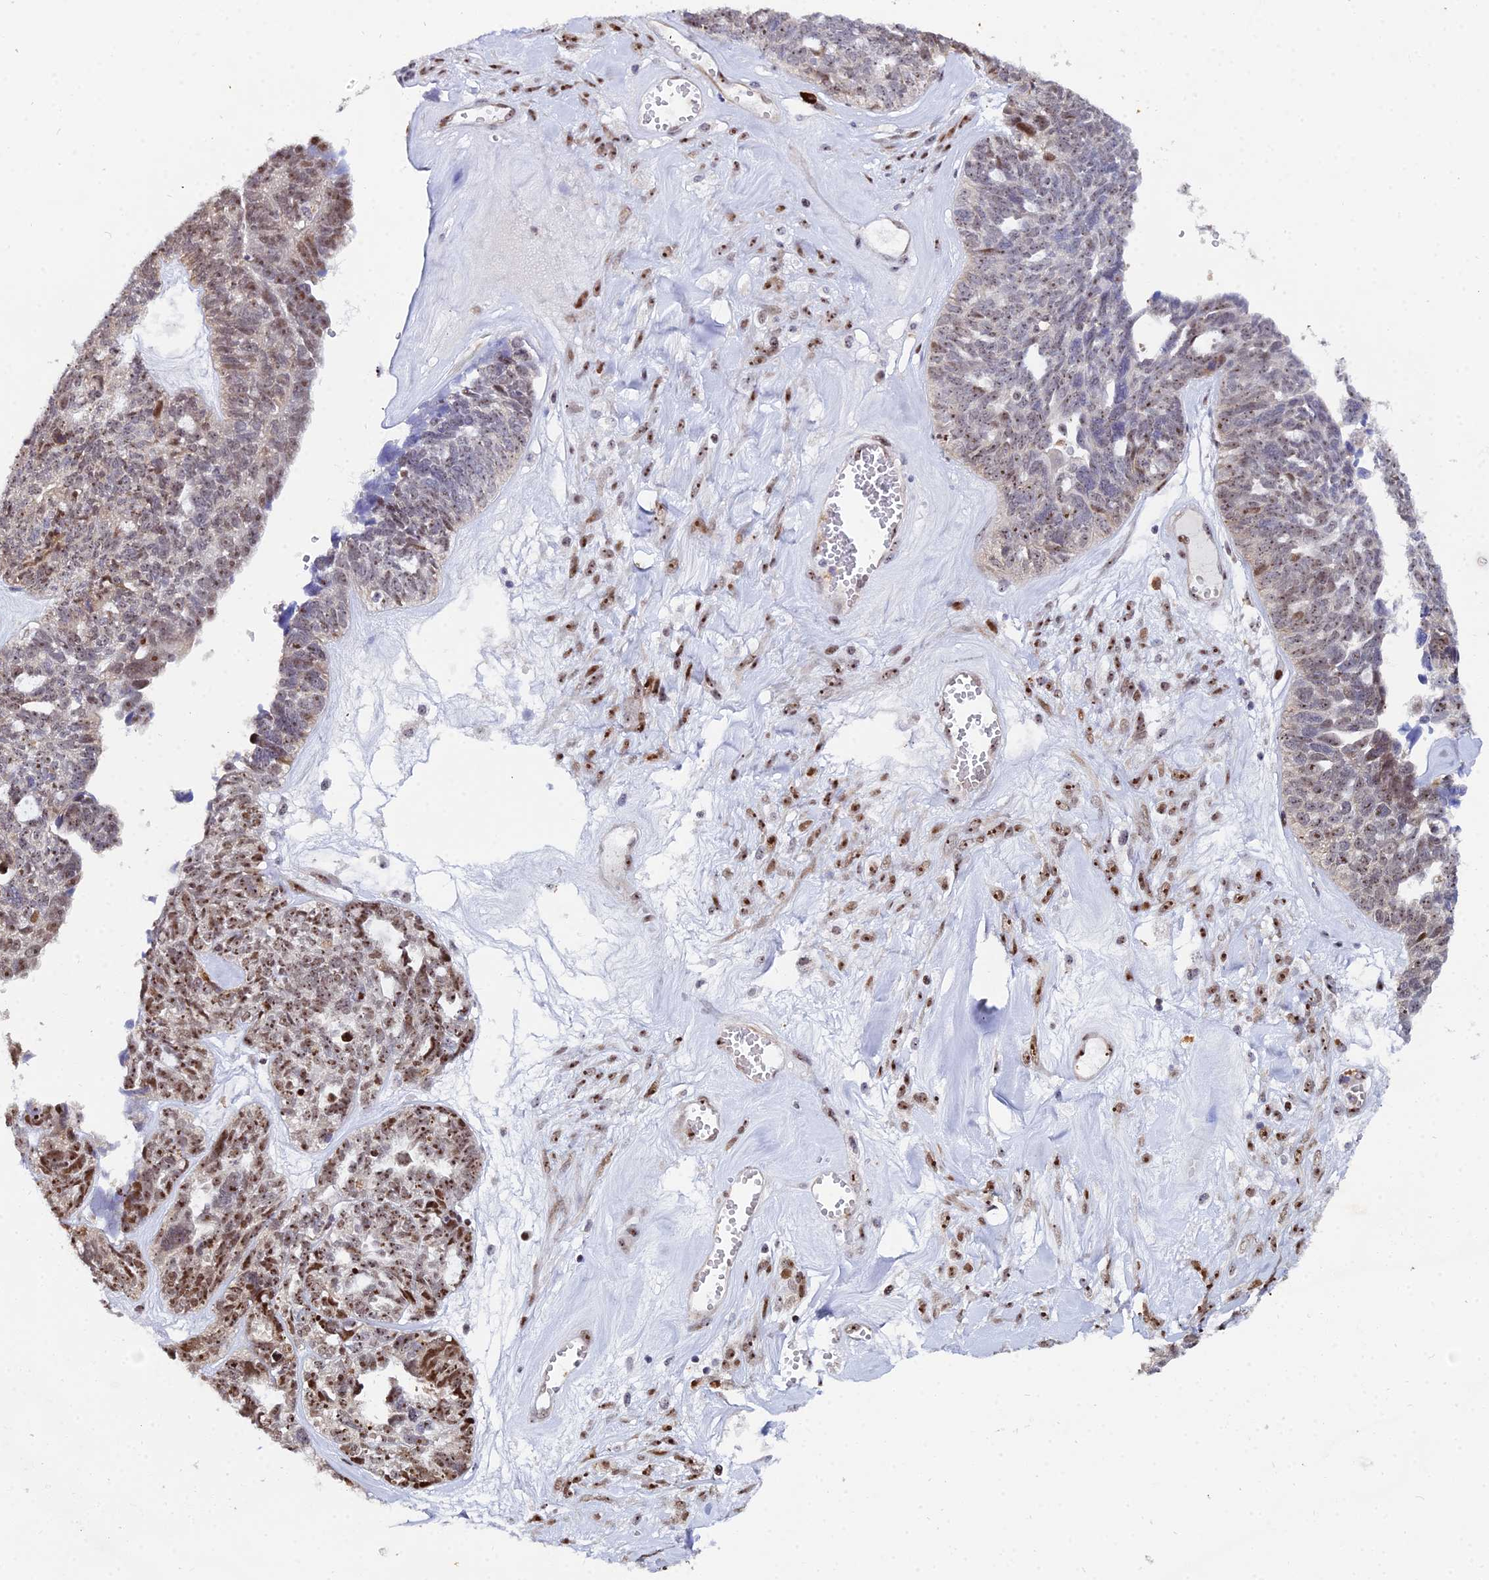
{"staining": {"intensity": "moderate", "quantity": ">75%", "location": "nuclear"}, "tissue": "ovarian cancer", "cell_type": "Tumor cells", "image_type": "cancer", "snomed": [{"axis": "morphology", "description": "Cystadenocarcinoma, serous, NOS"}, {"axis": "topography", "description": "Ovary"}], "caption": "Approximately >75% of tumor cells in ovarian cancer (serous cystadenocarcinoma) display moderate nuclear protein expression as visualized by brown immunohistochemical staining.", "gene": "TIFA", "patient": {"sex": "female", "age": 79}}